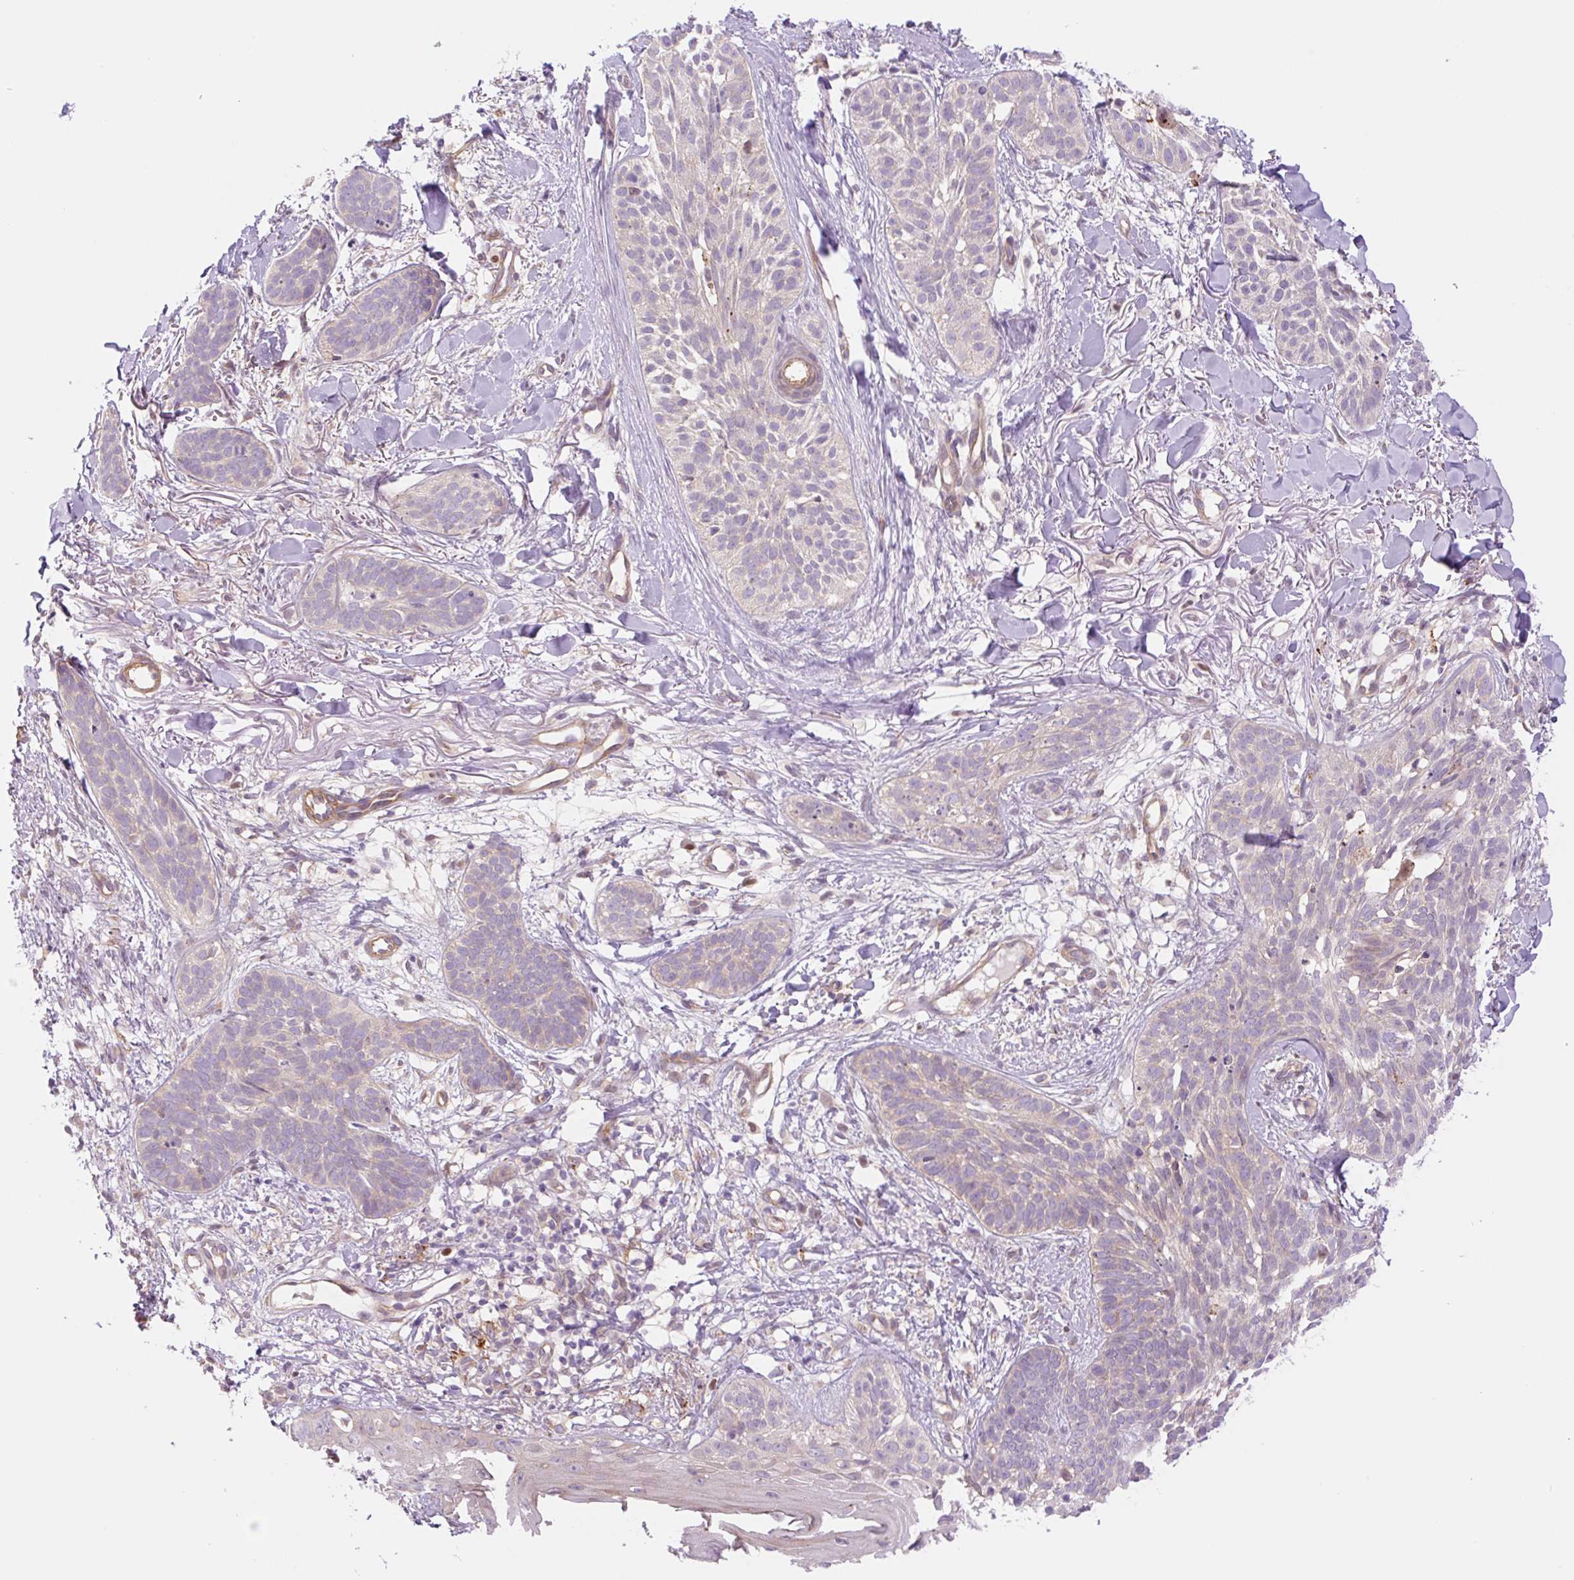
{"staining": {"intensity": "negative", "quantity": "none", "location": "none"}, "tissue": "skin cancer", "cell_type": "Tumor cells", "image_type": "cancer", "snomed": [{"axis": "morphology", "description": "Basal cell carcinoma"}, {"axis": "topography", "description": "Skin"}], "caption": "Image shows no significant protein expression in tumor cells of skin cancer.", "gene": "NLRP5", "patient": {"sex": "male", "age": 52}}